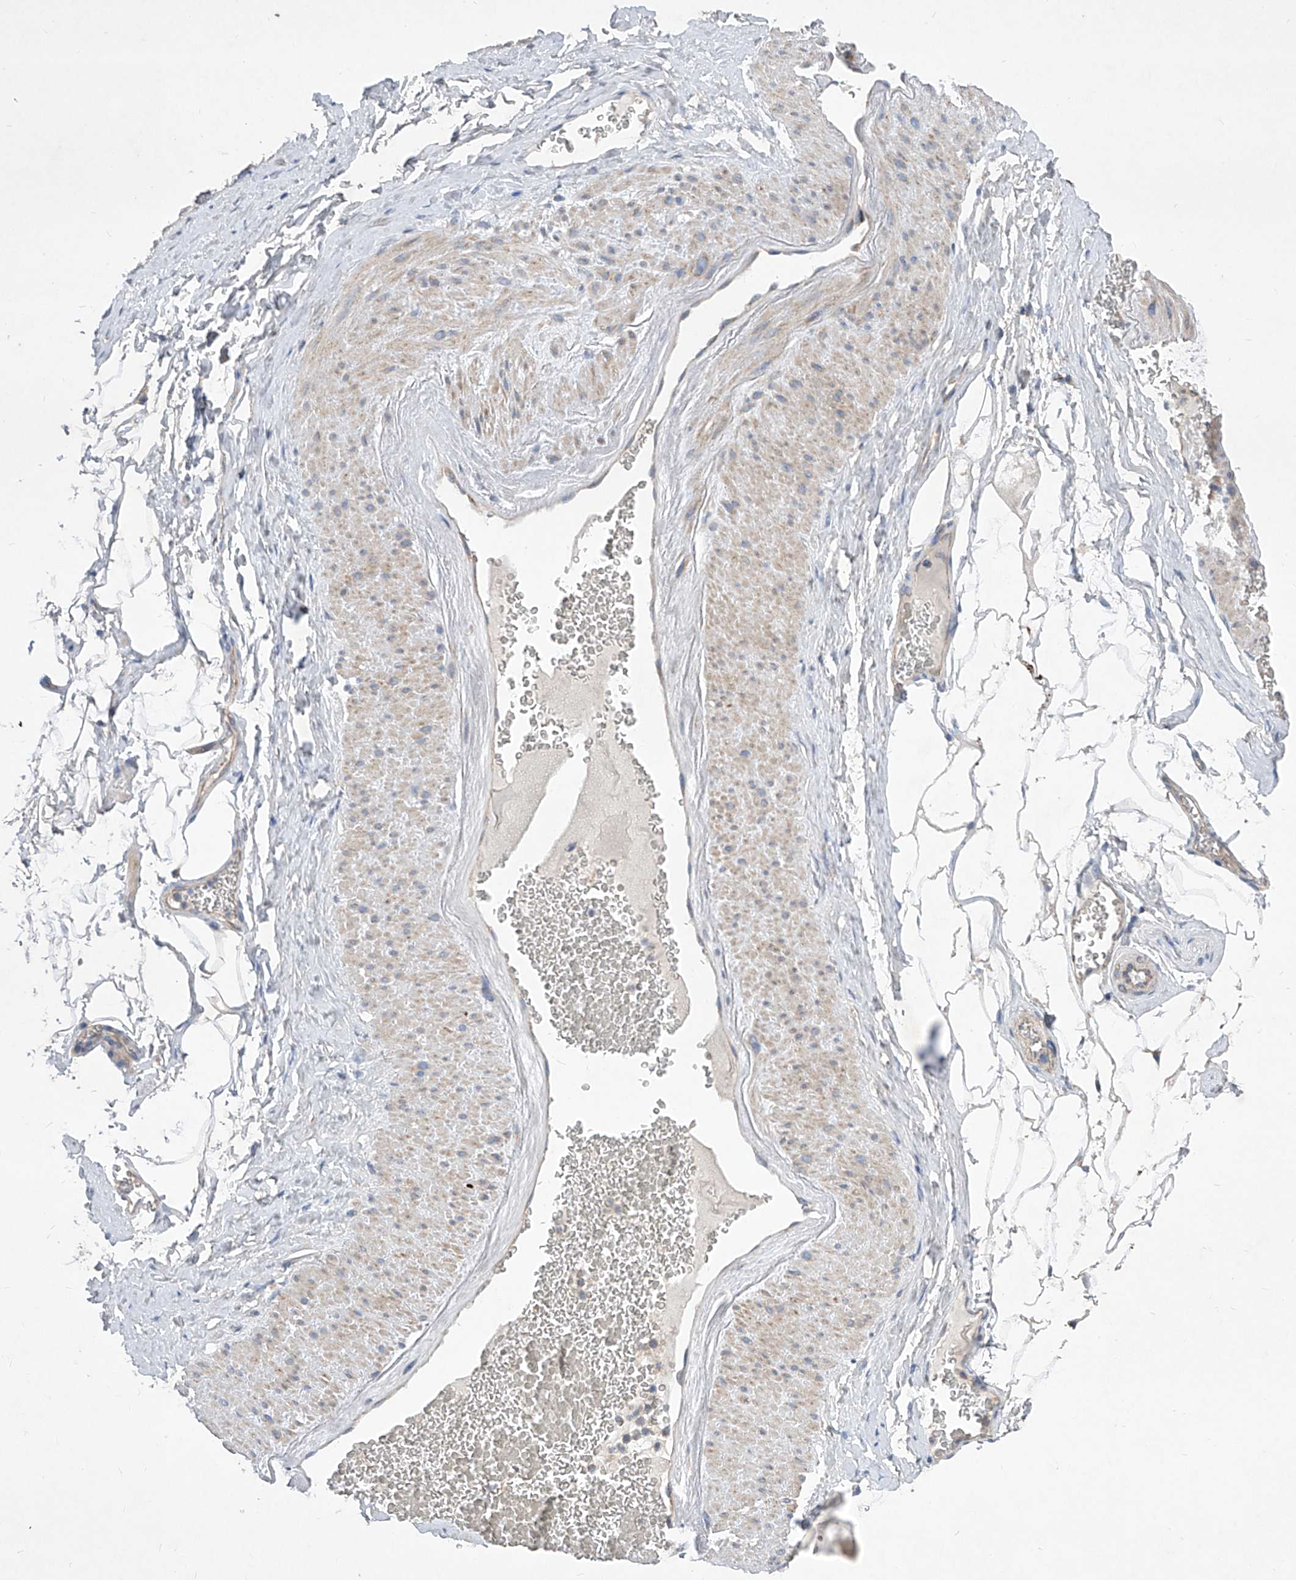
{"staining": {"intensity": "negative", "quantity": "none", "location": "none"}, "tissue": "adipose tissue", "cell_type": "Adipocytes", "image_type": "normal", "snomed": [{"axis": "morphology", "description": "Normal tissue, NOS"}, {"axis": "morphology", "description": "Adenocarcinoma, Low grade"}, {"axis": "topography", "description": "Prostate"}, {"axis": "topography", "description": "Peripheral nerve tissue"}], "caption": "DAB immunohistochemical staining of benign human adipose tissue exhibits no significant positivity in adipocytes.", "gene": "COQ3", "patient": {"sex": "male", "age": 63}}